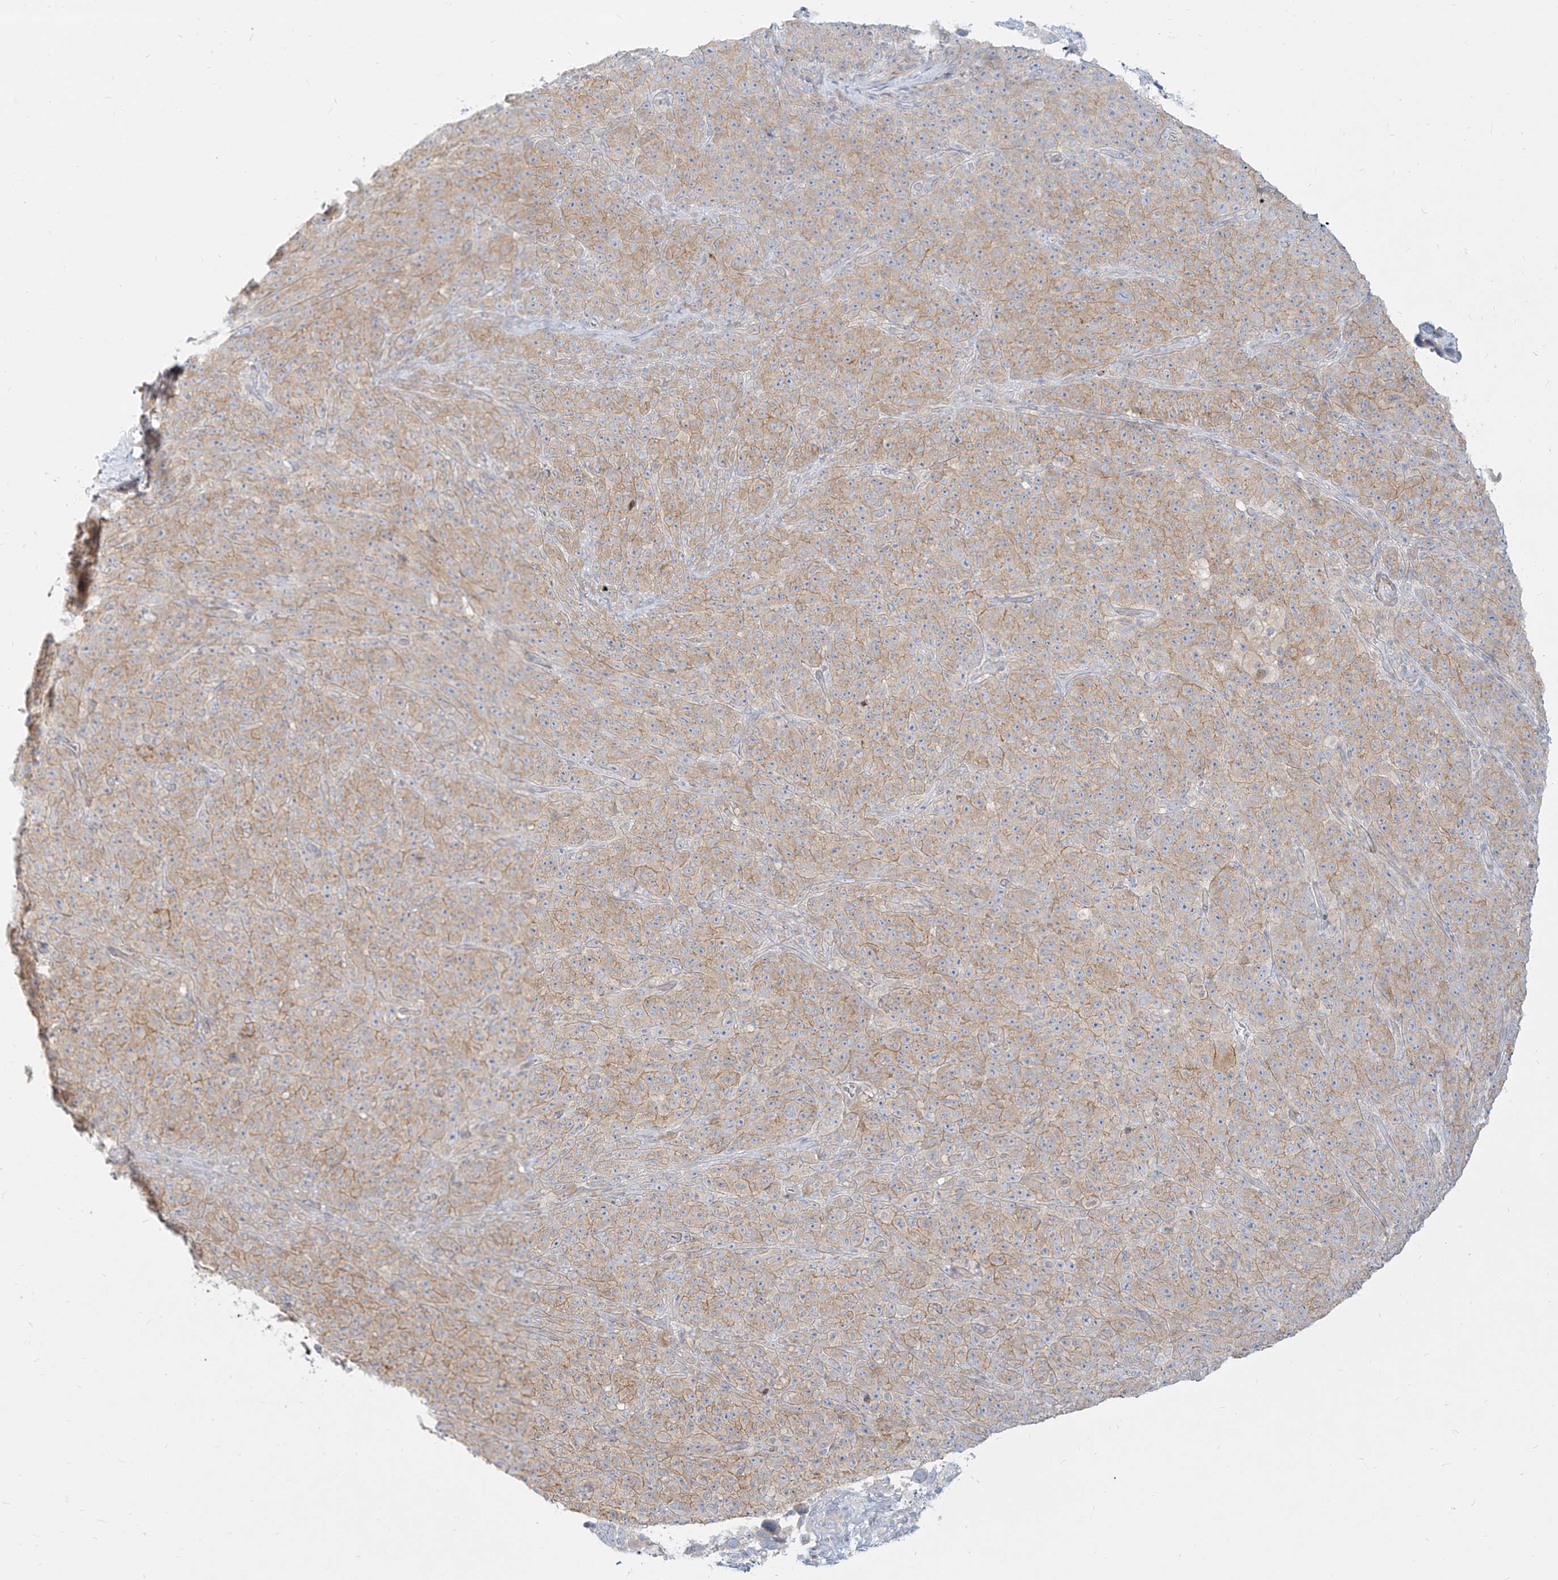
{"staining": {"intensity": "weak", "quantity": "25%-75%", "location": "cytoplasmic/membranous"}, "tissue": "melanoma", "cell_type": "Tumor cells", "image_type": "cancer", "snomed": [{"axis": "morphology", "description": "Malignant melanoma, NOS"}, {"axis": "topography", "description": "Skin"}], "caption": "The immunohistochemical stain shows weak cytoplasmic/membranous expression in tumor cells of melanoma tissue.", "gene": "ITPKB", "patient": {"sex": "female", "age": 82}}